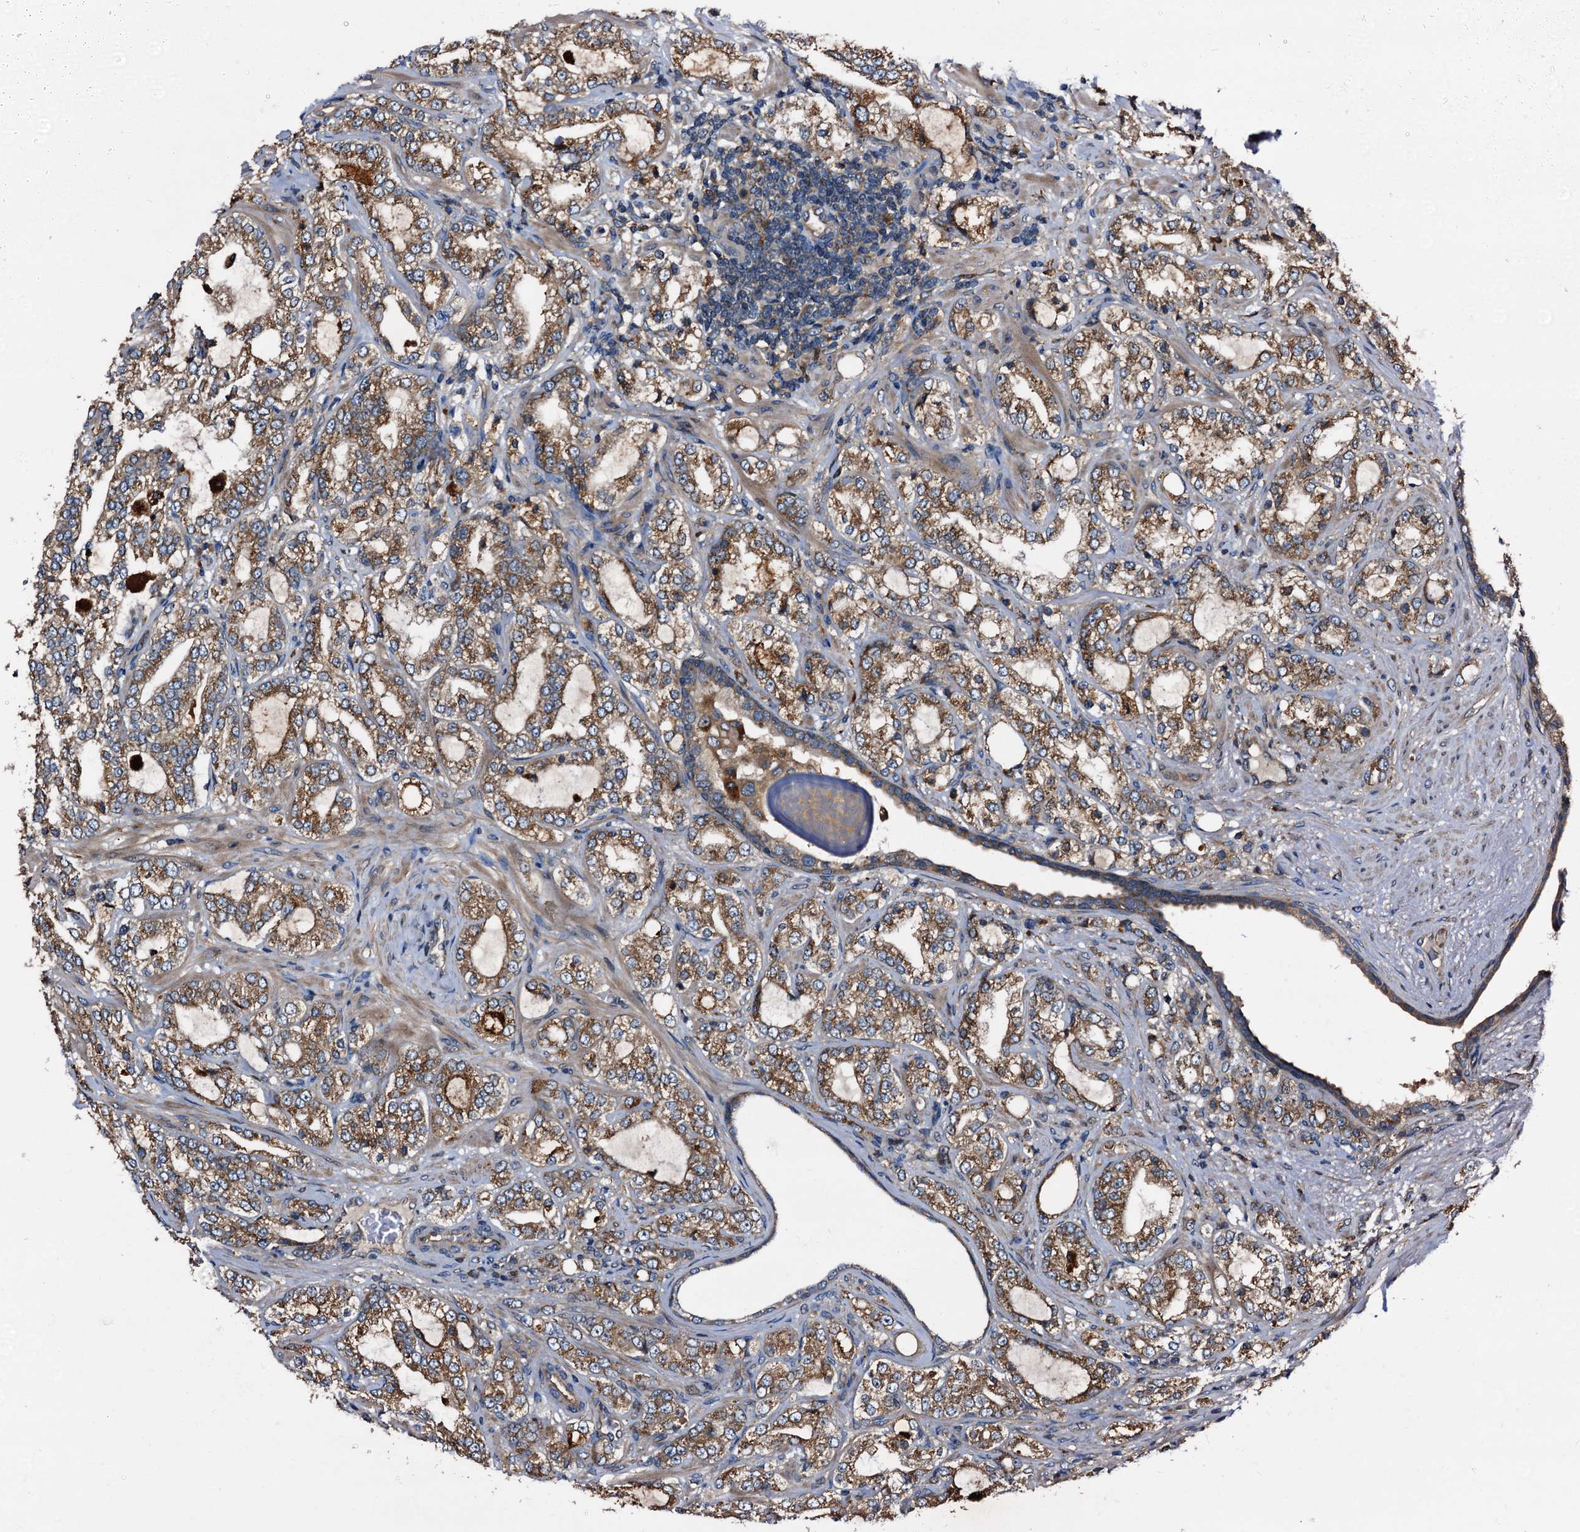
{"staining": {"intensity": "moderate", "quantity": ">75%", "location": "cytoplasmic/membranous"}, "tissue": "prostate cancer", "cell_type": "Tumor cells", "image_type": "cancer", "snomed": [{"axis": "morphology", "description": "Adenocarcinoma, High grade"}, {"axis": "topography", "description": "Prostate"}], "caption": "High-power microscopy captured an immunohistochemistry image of prostate high-grade adenocarcinoma, revealing moderate cytoplasmic/membranous staining in approximately >75% of tumor cells.", "gene": "PEX5", "patient": {"sex": "male", "age": 64}}